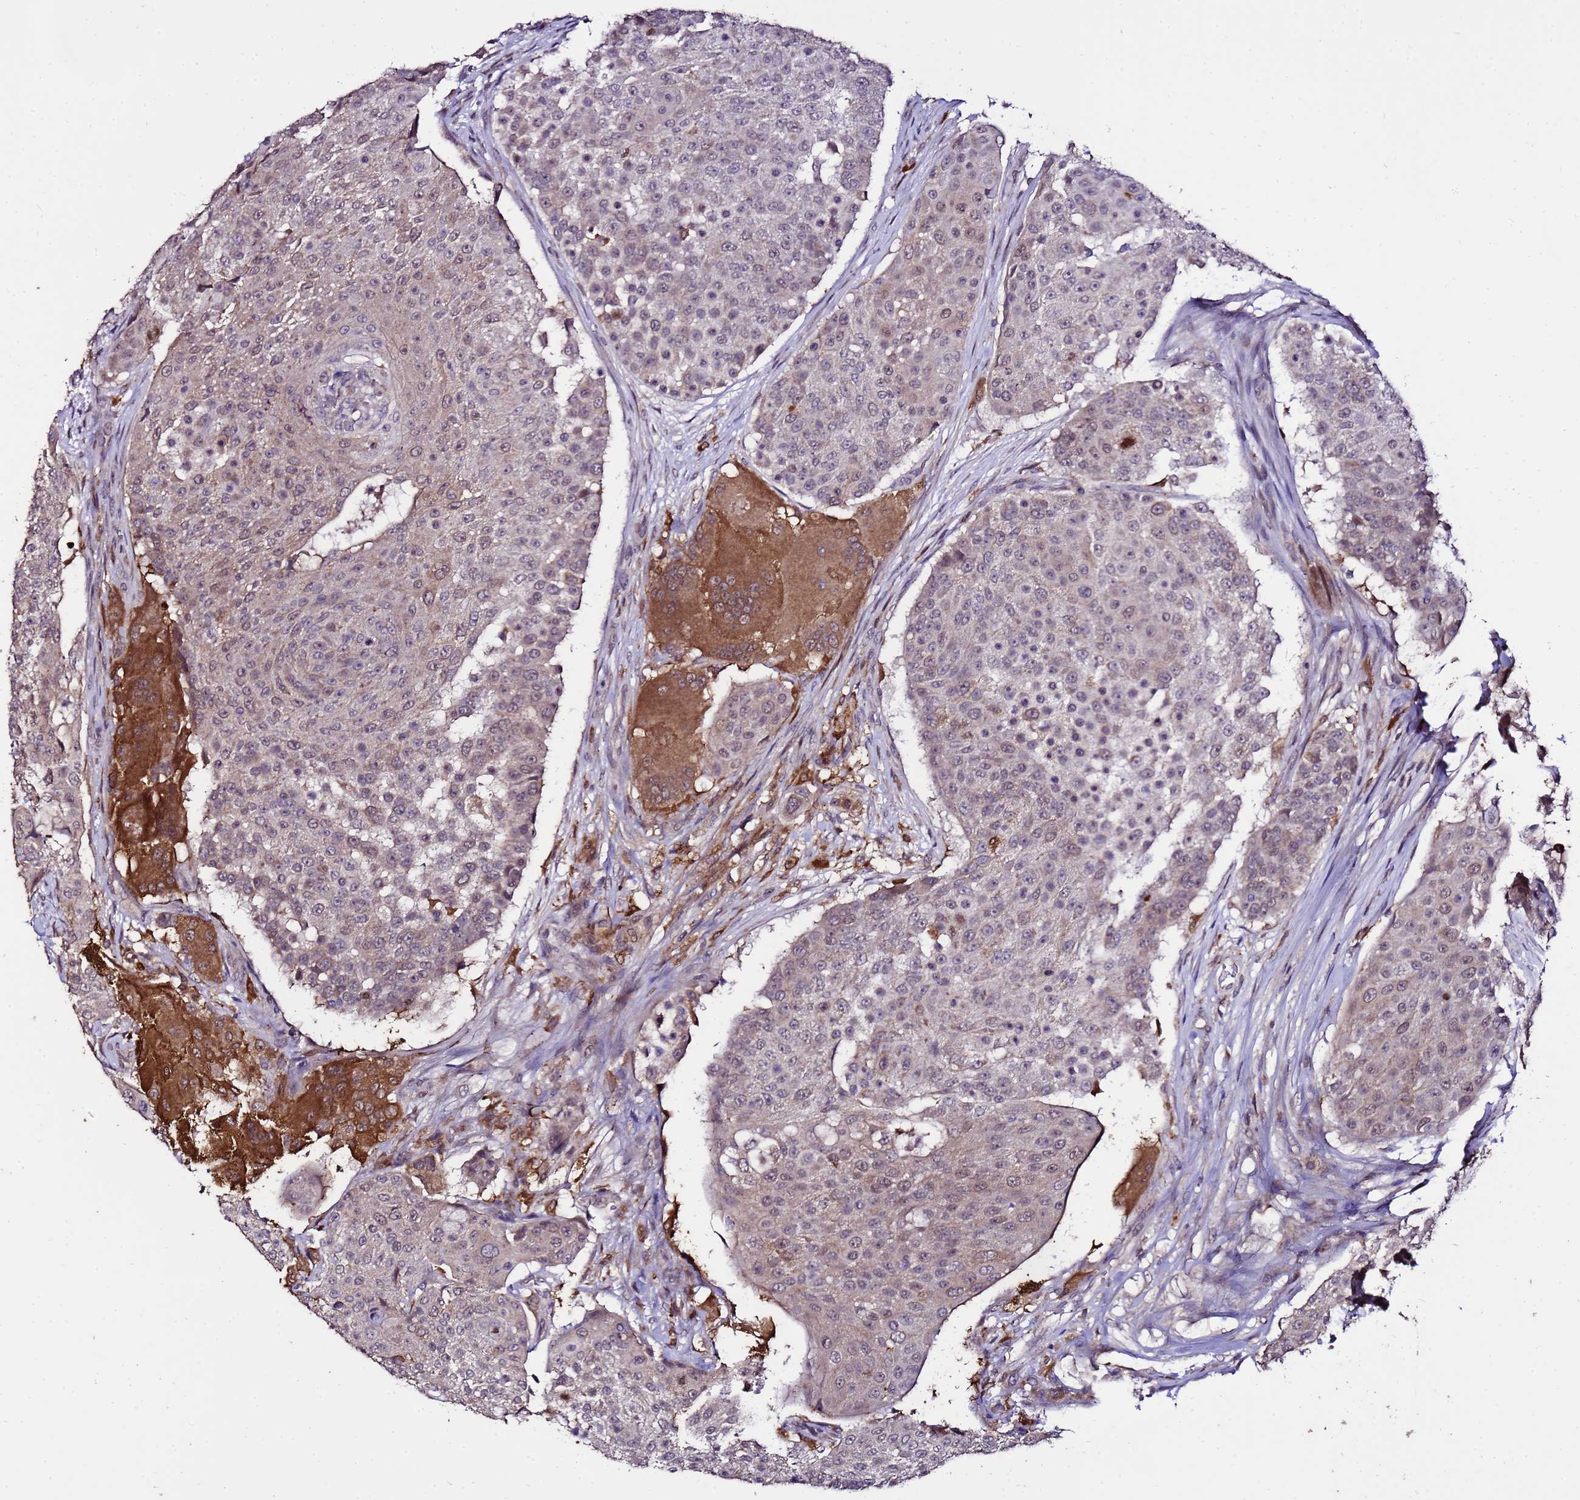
{"staining": {"intensity": "weak", "quantity": "25%-75%", "location": "cytoplasmic/membranous,nuclear"}, "tissue": "urothelial cancer", "cell_type": "Tumor cells", "image_type": "cancer", "snomed": [{"axis": "morphology", "description": "Urothelial carcinoma, High grade"}, {"axis": "topography", "description": "Urinary bladder"}], "caption": "Tumor cells exhibit low levels of weak cytoplasmic/membranous and nuclear positivity in about 25%-75% of cells in human urothelial carcinoma (high-grade).", "gene": "ZNF329", "patient": {"sex": "female", "age": 63}}